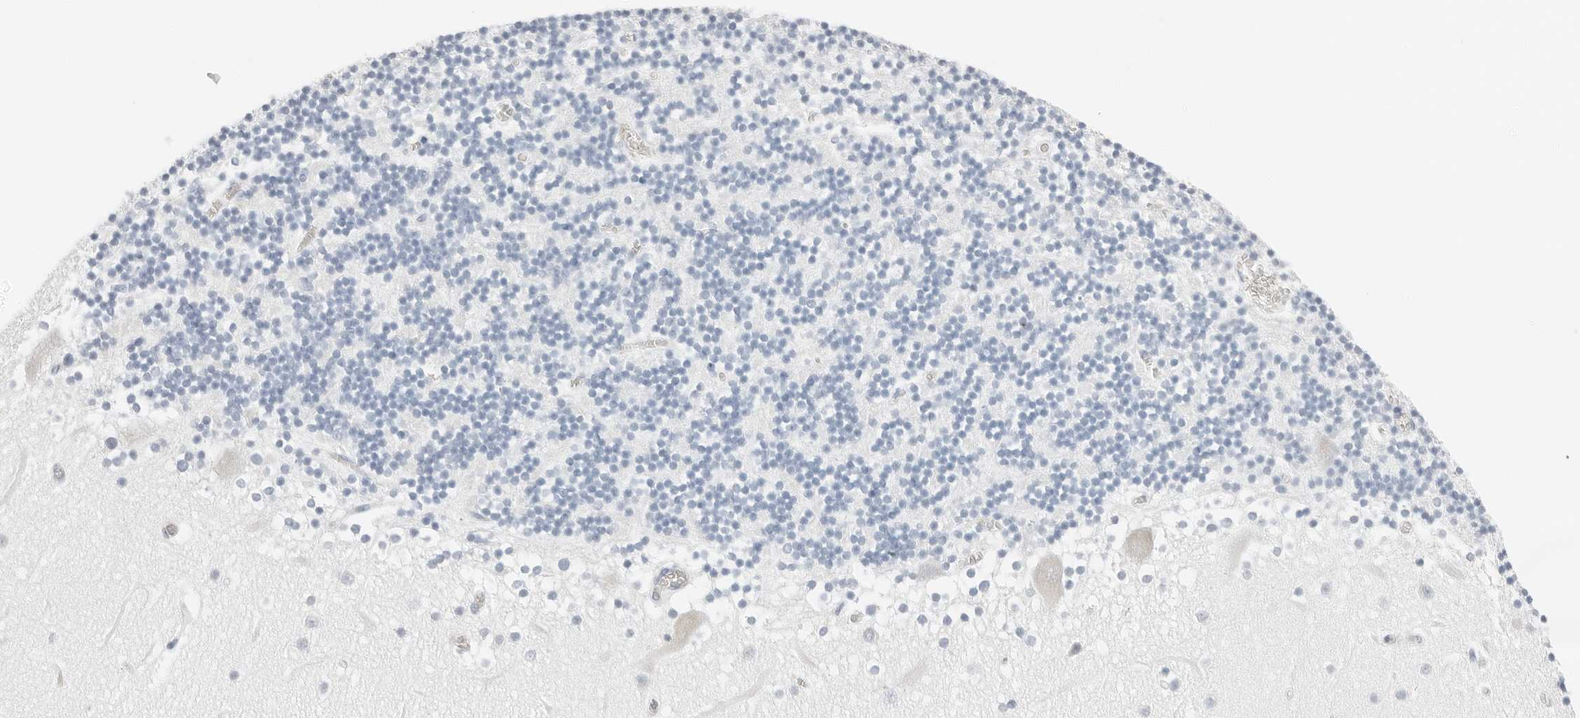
{"staining": {"intensity": "negative", "quantity": "none", "location": "none"}, "tissue": "cerebellum", "cell_type": "Cells in granular layer", "image_type": "normal", "snomed": [{"axis": "morphology", "description": "Normal tissue, NOS"}, {"axis": "topography", "description": "Cerebellum"}], "caption": "Image shows no protein expression in cells in granular layer of unremarkable cerebellum.", "gene": "RC3H1", "patient": {"sex": "female", "age": 28}}